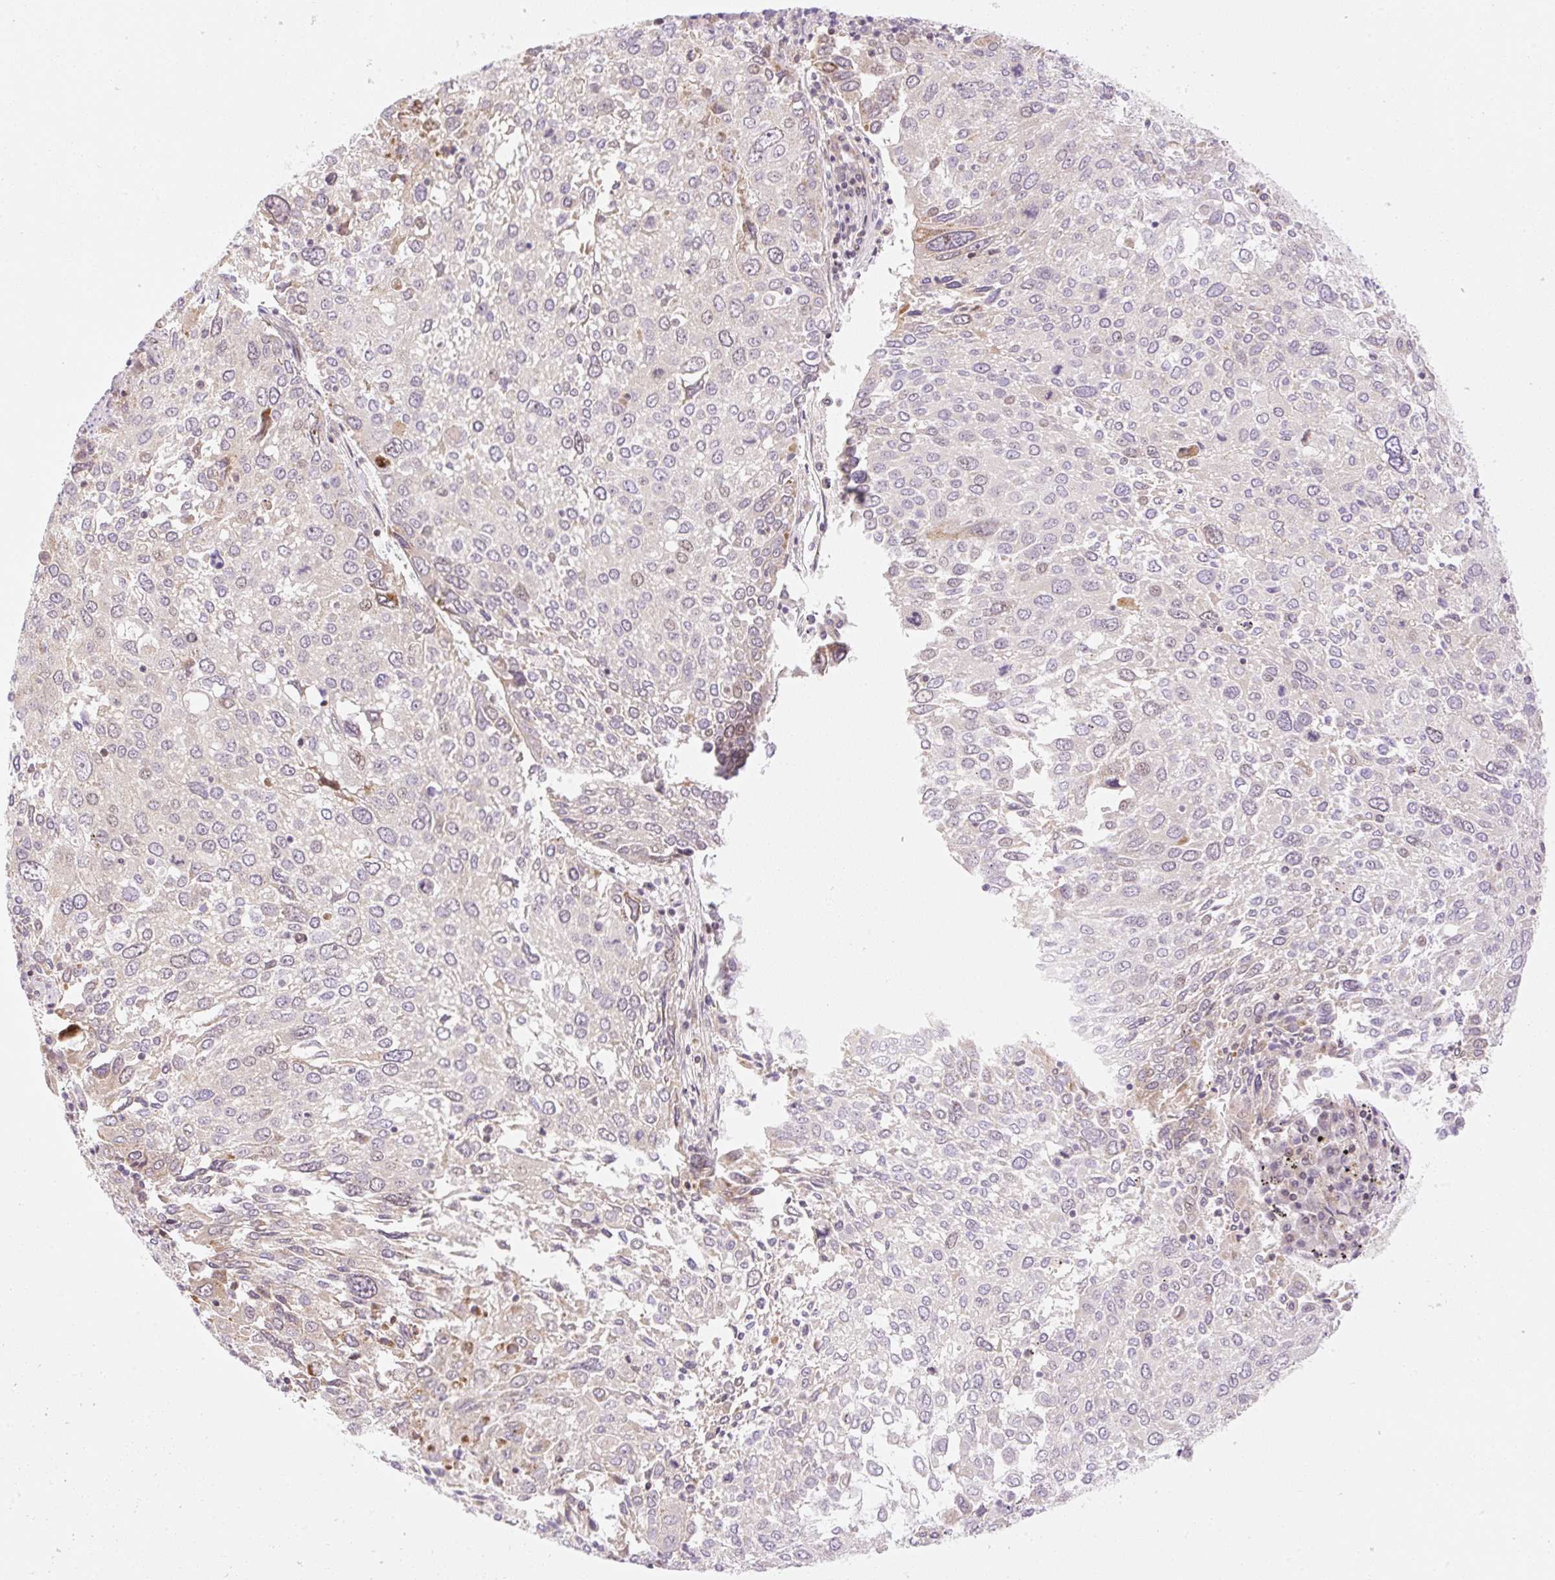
{"staining": {"intensity": "moderate", "quantity": "<25%", "location": "cytoplasmic/membranous"}, "tissue": "lung cancer", "cell_type": "Tumor cells", "image_type": "cancer", "snomed": [{"axis": "morphology", "description": "Squamous cell carcinoma, NOS"}, {"axis": "topography", "description": "Lung"}], "caption": "The photomicrograph shows immunohistochemical staining of lung cancer (squamous cell carcinoma). There is moderate cytoplasmic/membranous positivity is seen in approximately <25% of tumor cells.", "gene": "ZNF394", "patient": {"sex": "male", "age": 65}}